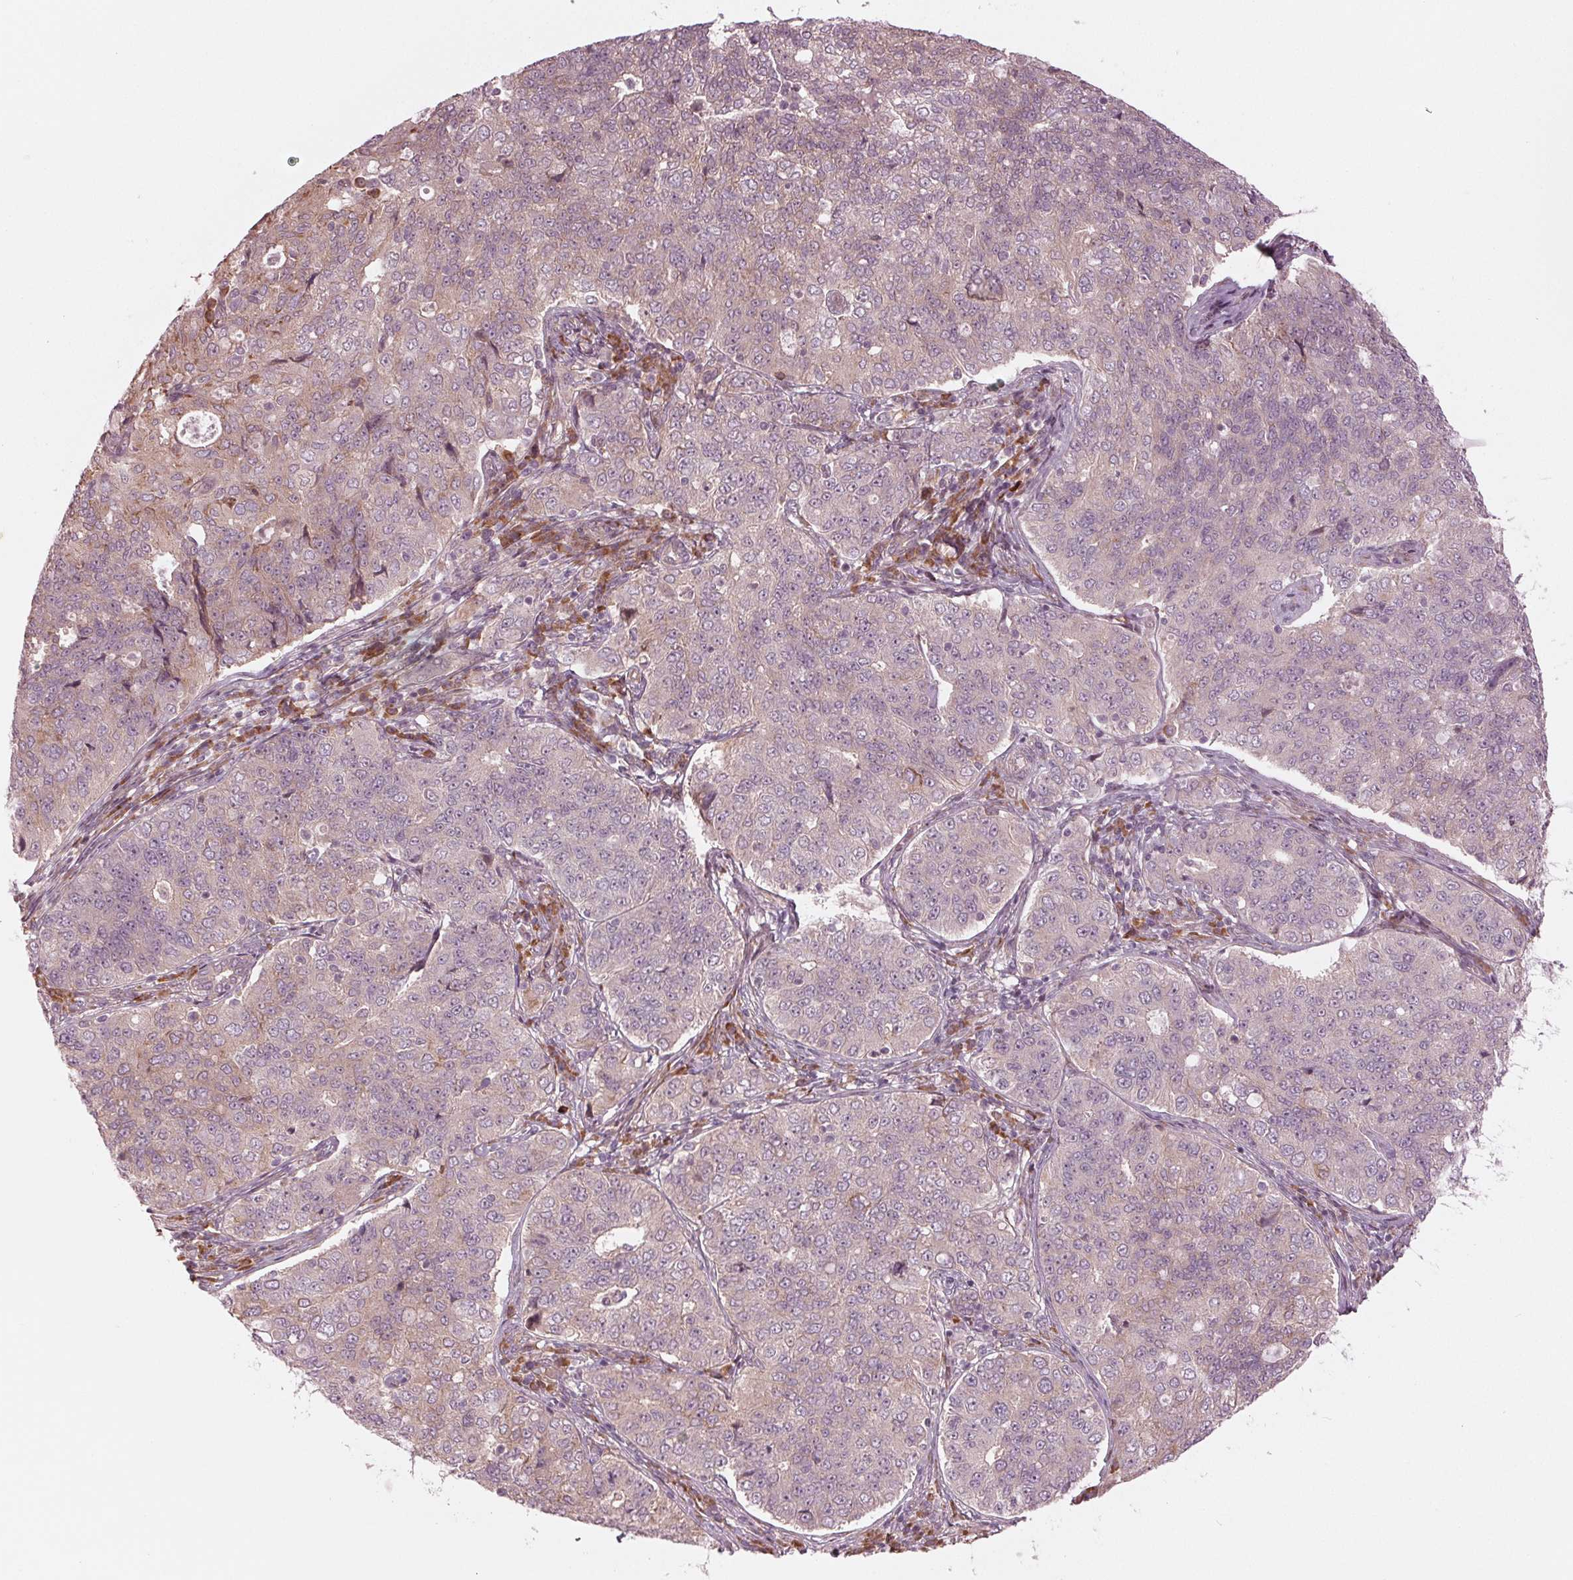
{"staining": {"intensity": "weak", "quantity": "<25%", "location": "cytoplasmic/membranous"}, "tissue": "endometrial cancer", "cell_type": "Tumor cells", "image_type": "cancer", "snomed": [{"axis": "morphology", "description": "Adenocarcinoma, NOS"}, {"axis": "topography", "description": "Endometrium"}], "caption": "Immunohistochemistry (IHC) histopathology image of neoplastic tissue: endometrial cancer (adenocarcinoma) stained with DAB (3,3'-diaminobenzidine) shows no significant protein staining in tumor cells. Brightfield microscopy of IHC stained with DAB (brown) and hematoxylin (blue), captured at high magnification.", "gene": "CMIP", "patient": {"sex": "female", "age": 43}}